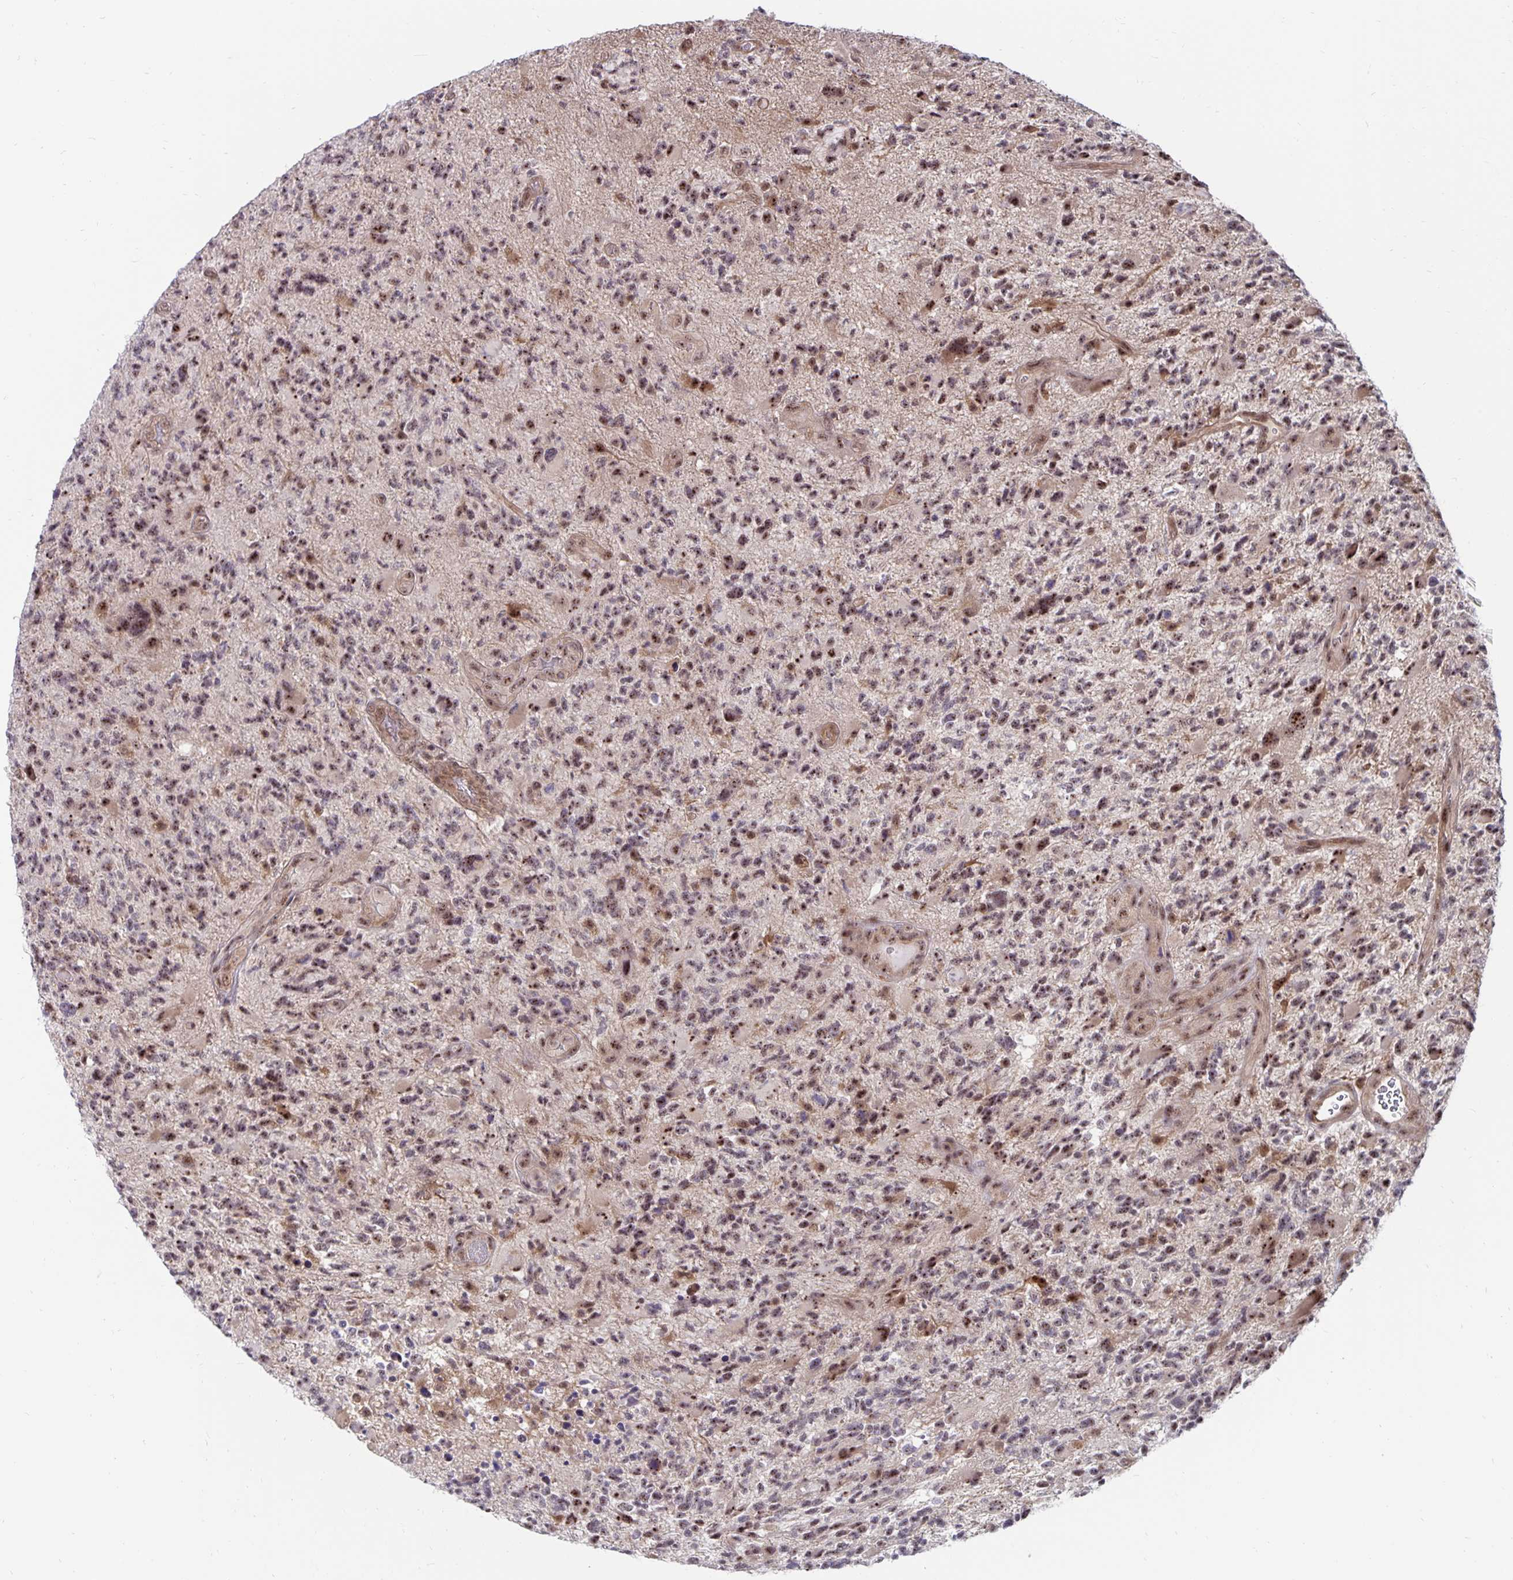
{"staining": {"intensity": "moderate", "quantity": ">75%", "location": "nuclear"}, "tissue": "glioma", "cell_type": "Tumor cells", "image_type": "cancer", "snomed": [{"axis": "morphology", "description": "Glioma, malignant, High grade"}, {"axis": "topography", "description": "Brain"}], "caption": "An immunohistochemistry photomicrograph of tumor tissue is shown. Protein staining in brown shows moderate nuclear positivity in malignant glioma (high-grade) within tumor cells.", "gene": "EXOC6B", "patient": {"sex": "female", "age": 71}}